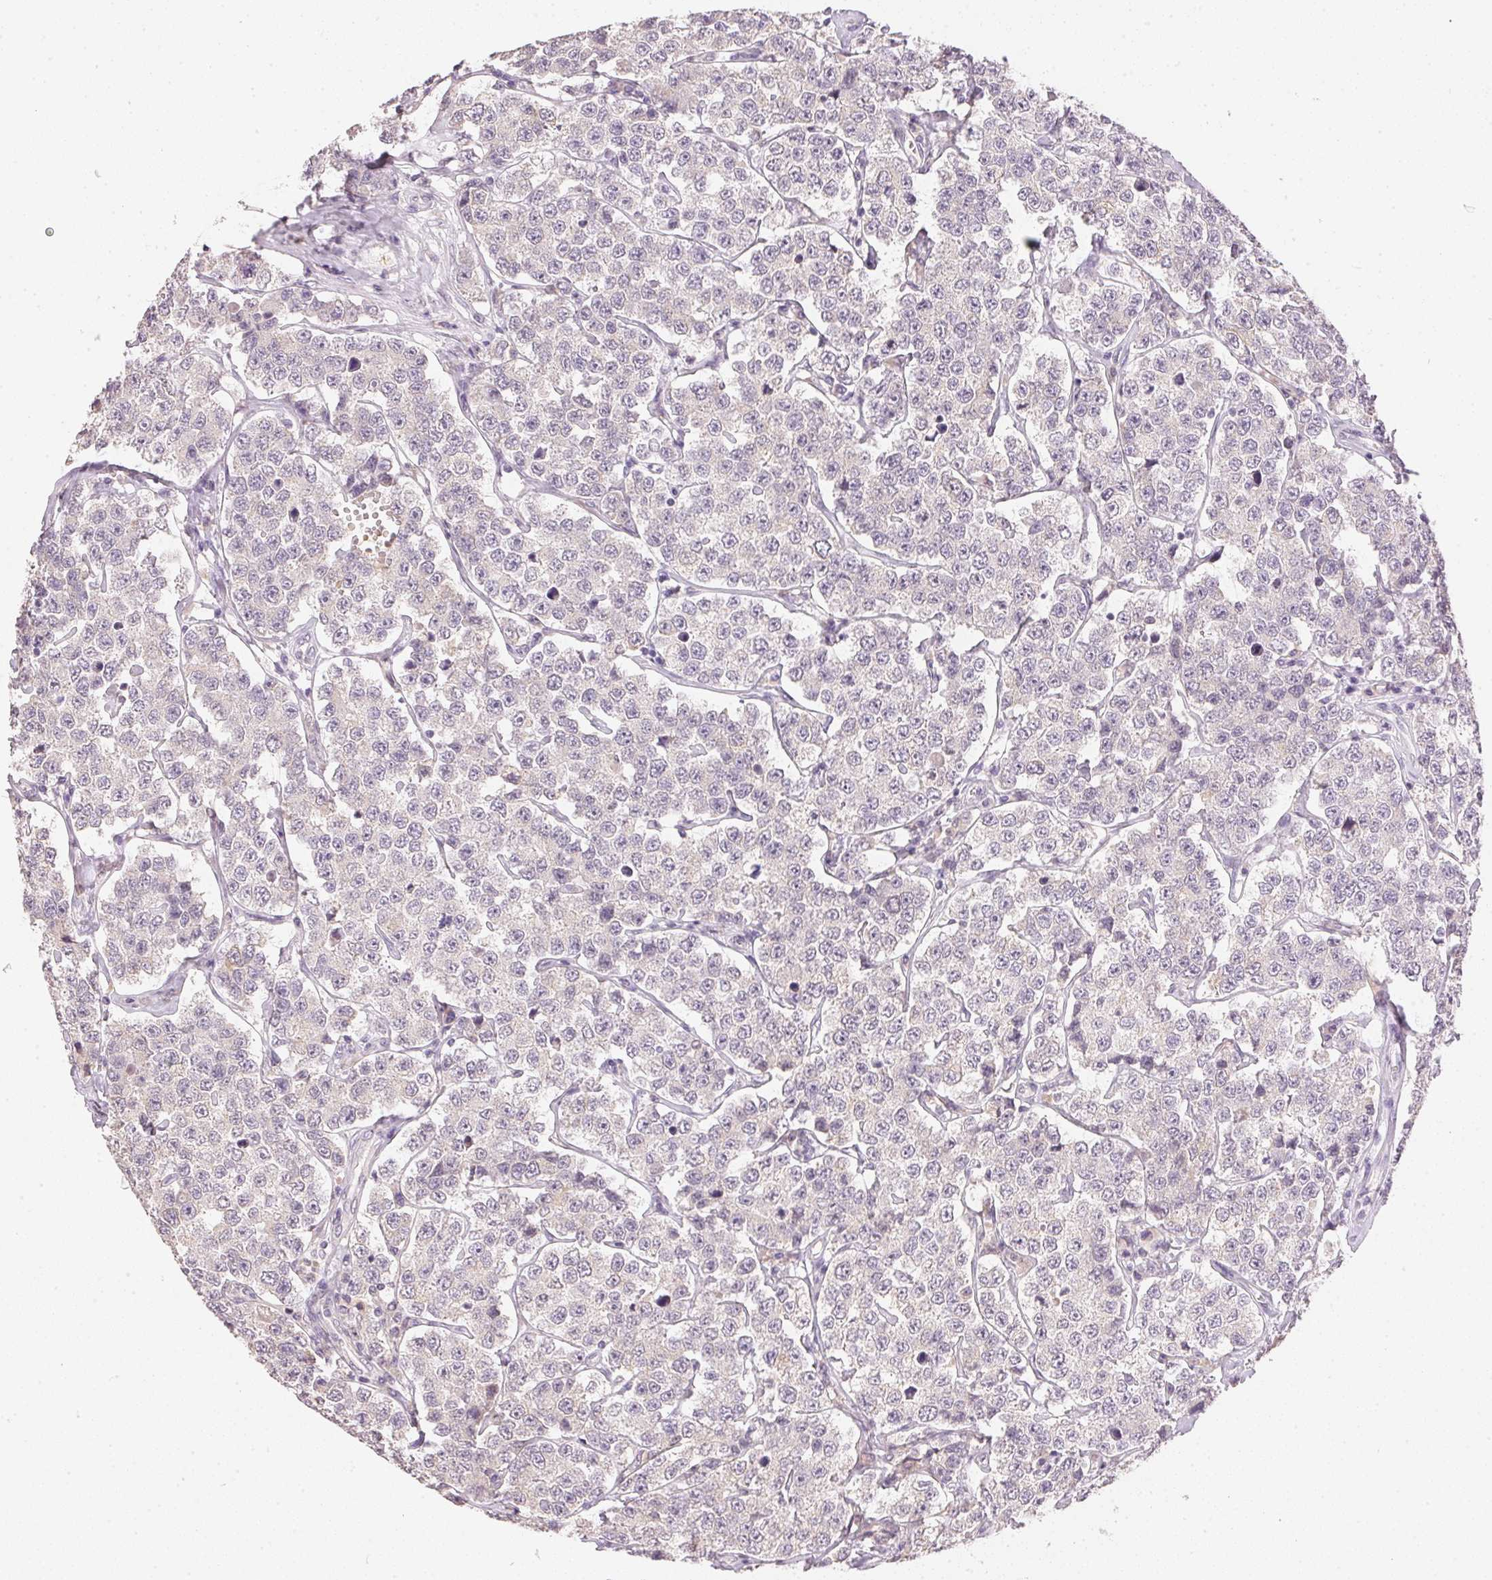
{"staining": {"intensity": "negative", "quantity": "none", "location": "none"}, "tissue": "testis cancer", "cell_type": "Tumor cells", "image_type": "cancer", "snomed": [{"axis": "morphology", "description": "Seminoma, NOS"}, {"axis": "topography", "description": "Testis"}], "caption": "The IHC histopathology image has no significant positivity in tumor cells of seminoma (testis) tissue.", "gene": "DHCR24", "patient": {"sex": "male", "age": 34}}